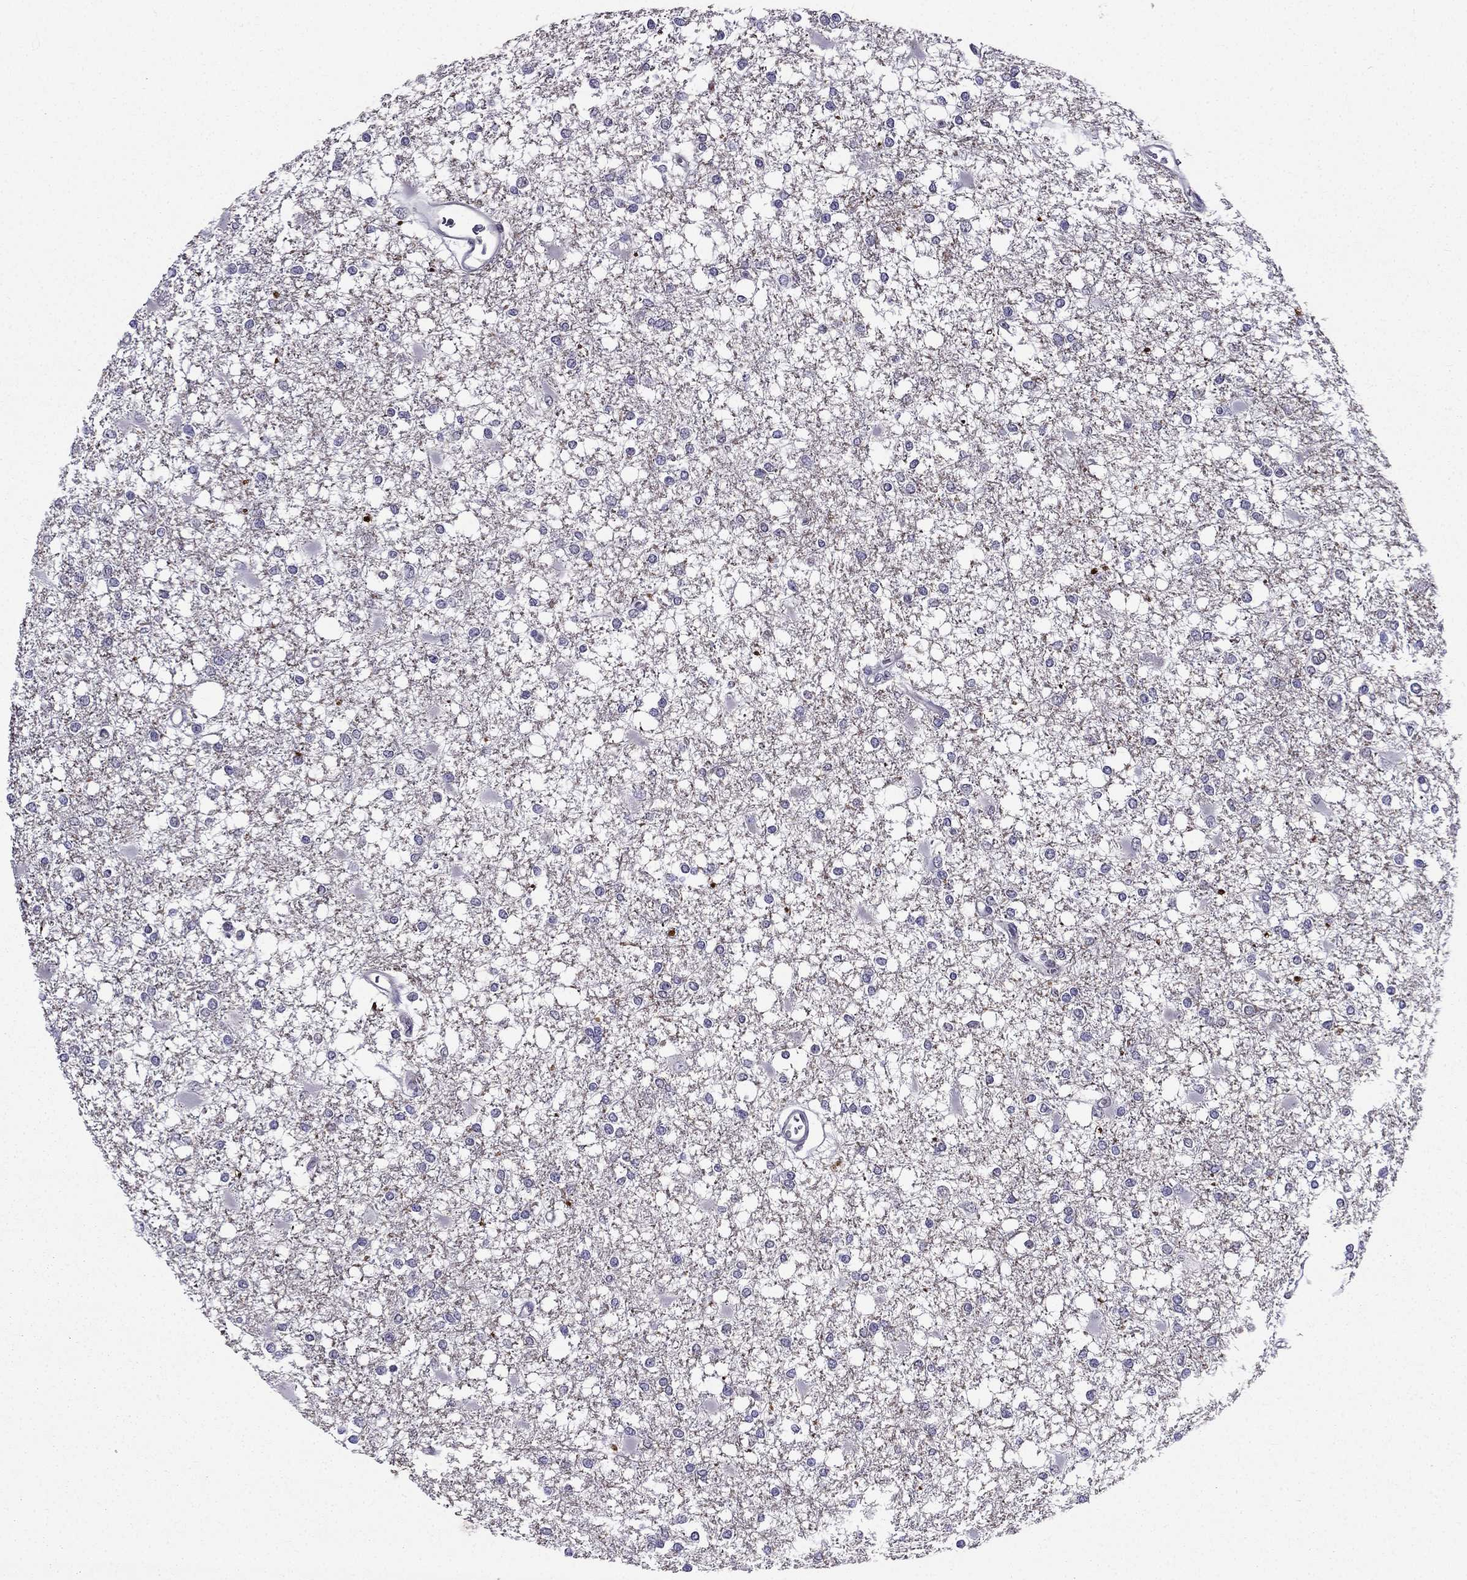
{"staining": {"intensity": "negative", "quantity": "none", "location": "none"}, "tissue": "glioma", "cell_type": "Tumor cells", "image_type": "cancer", "snomed": [{"axis": "morphology", "description": "Glioma, malignant, High grade"}, {"axis": "topography", "description": "Cerebral cortex"}], "caption": "Immunohistochemistry image of human malignant glioma (high-grade) stained for a protein (brown), which demonstrates no expression in tumor cells.", "gene": "AAK1", "patient": {"sex": "male", "age": 79}}